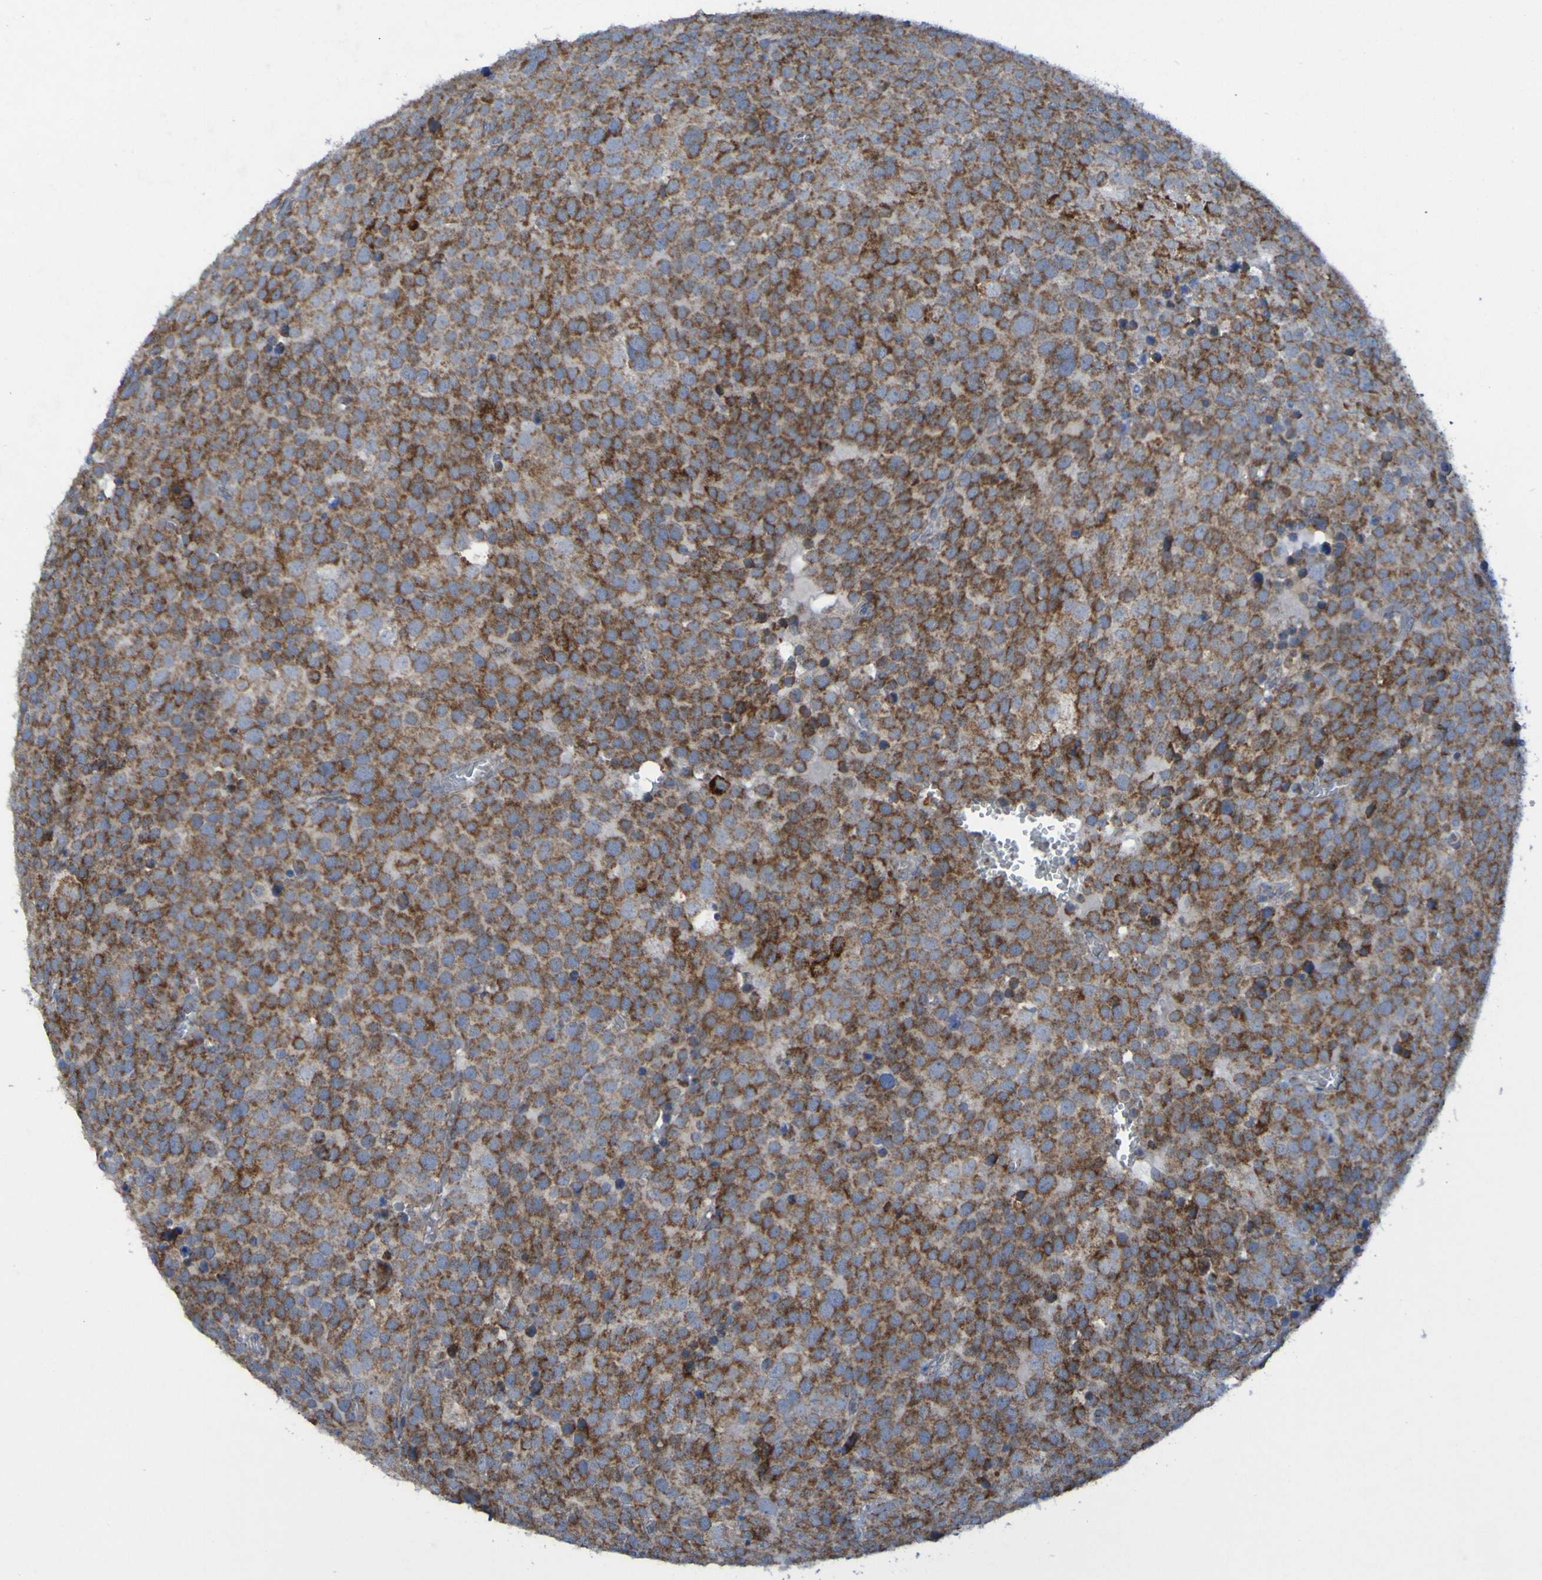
{"staining": {"intensity": "strong", "quantity": ">75%", "location": "cytoplasmic/membranous"}, "tissue": "testis cancer", "cell_type": "Tumor cells", "image_type": "cancer", "snomed": [{"axis": "morphology", "description": "Seminoma, NOS"}, {"axis": "topography", "description": "Testis"}], "caption": "The micrograph displays immunohistochemical staining of testis cancer (seminoma). There is strong cytoplasmic/membranous expression is appreciated in approximately >75% of tumor cells. (Brightfield microscopy of DAB IHC at high magnification).", "gene": "CCDC51", "patient": {"sex": "male", "age": 71}}